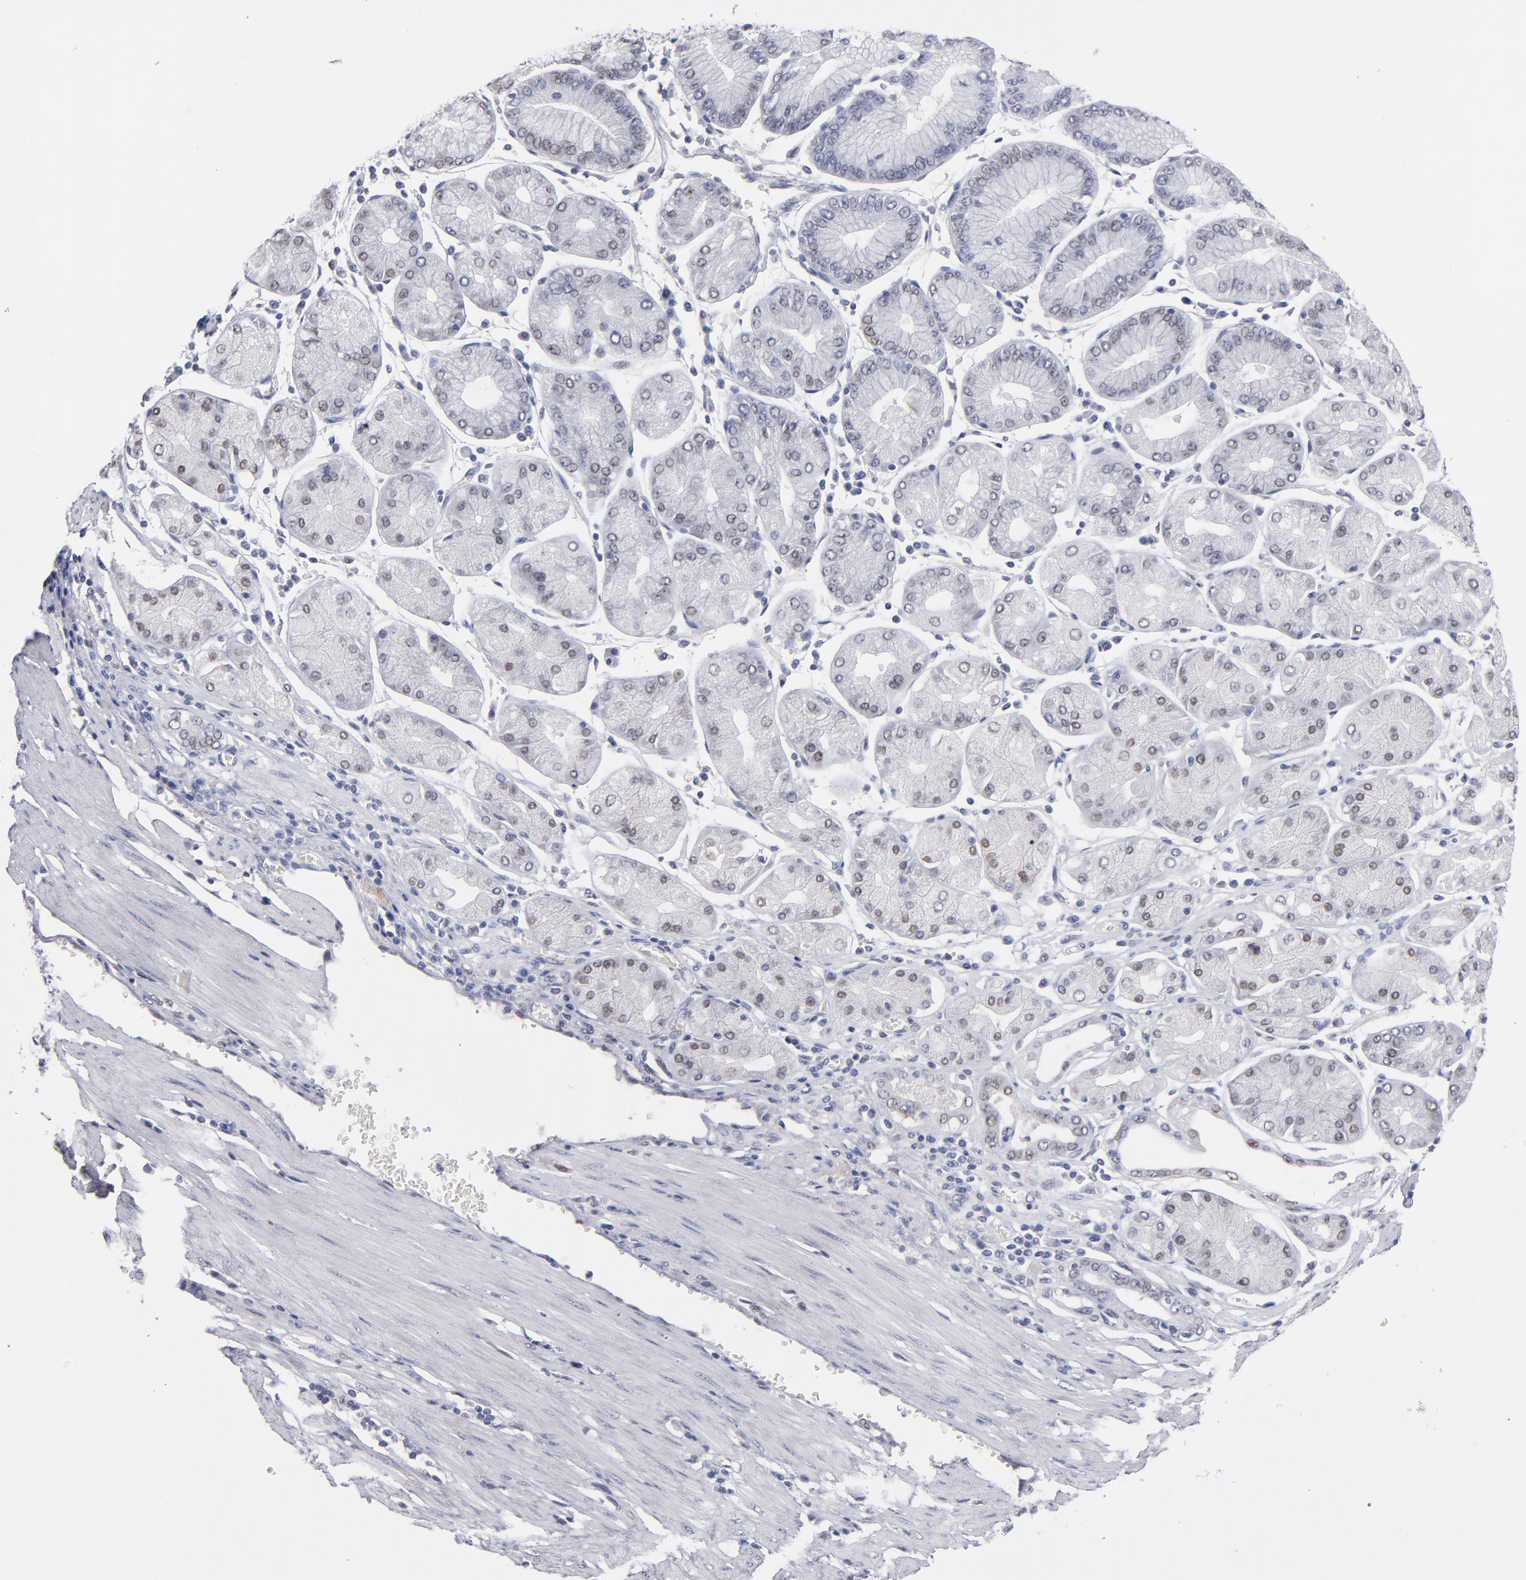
{"staining": {"intensity": "negative", "quantity": "none", "location": "none"}, "tissue": "stomach cancer", "cell_type": "Tumor cells", "image_type": "cancer", "snomed": [{"axis": "morphology", "description": "Normal tissue, NOS"}, {"axis": "morphology", "description": "Adenocarcinoma, NOS"}, {"axis": "topography", "description": "Stomach, upper"}, {"axis": "topography", "description": "Stomach"}], "caption": "This is an immunohistochemistry (IHC) histopathology image of human stomach adenocarcinoma. There is no positivity in tumor cells.", "gene": "MN1", "patient": {"sex": "male", "age": 59}}